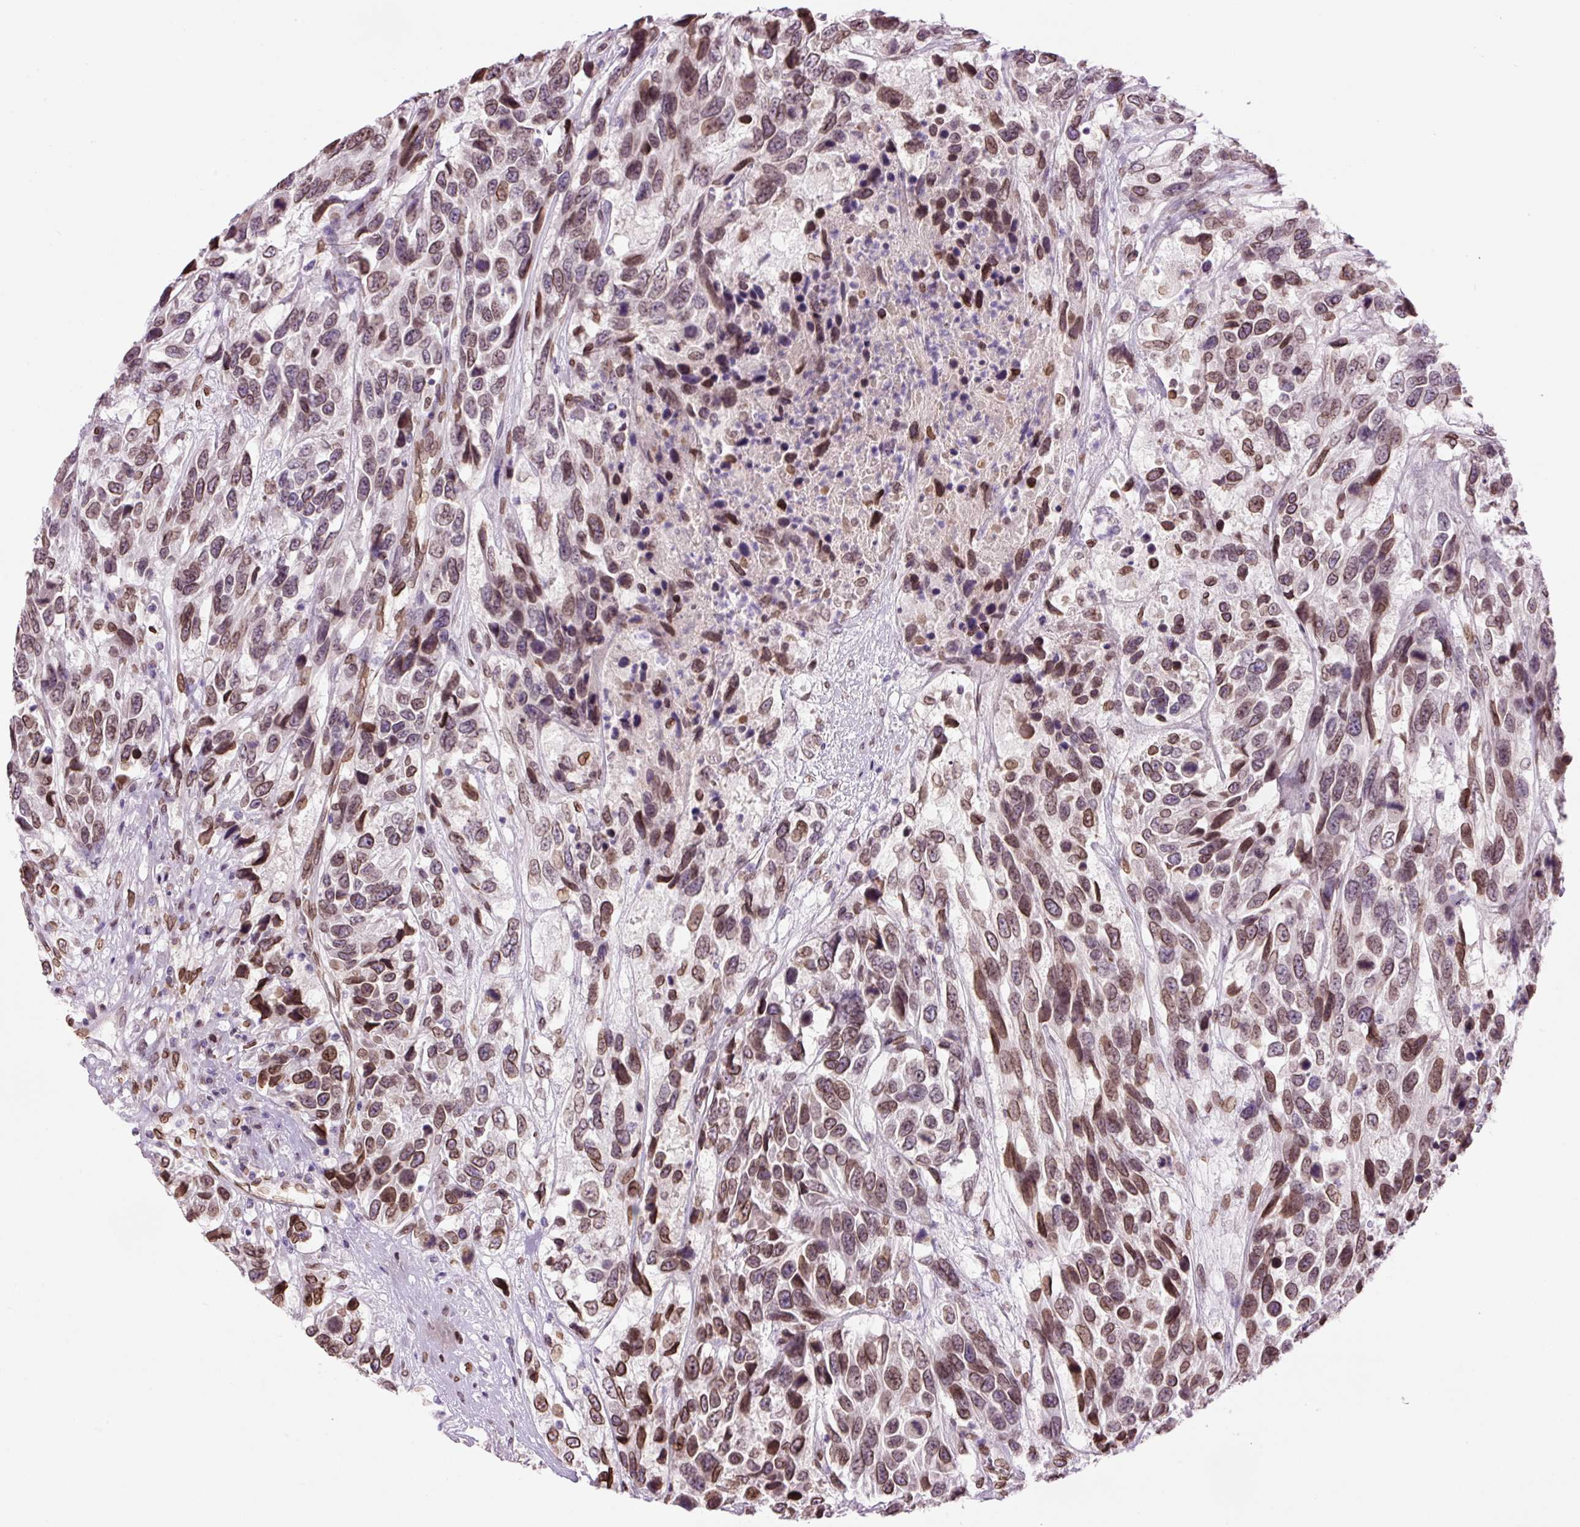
{"staining": {"intensity": "moderate", "quantity": ">75%", "location": "cytoplasmic/membranous,nuclear"}, "tissue": "urothelial cancer", "cell_type": "Tumor cells", "image_type": "cancer", "snomed": [{"axis": "morphology", "description": "Urothelial carcinoma, High grade"}, {"axis": "topography", "description": "Urinary bladder"}], "caption": "Human urothelial cancer stained with a brown dye shows moderate cytoplasmic/membranous and nuclear positive expression in approximately >75% of tumor cells.", "gene": "ZNF224", "patient": {"sex": "female", "age": 70}}